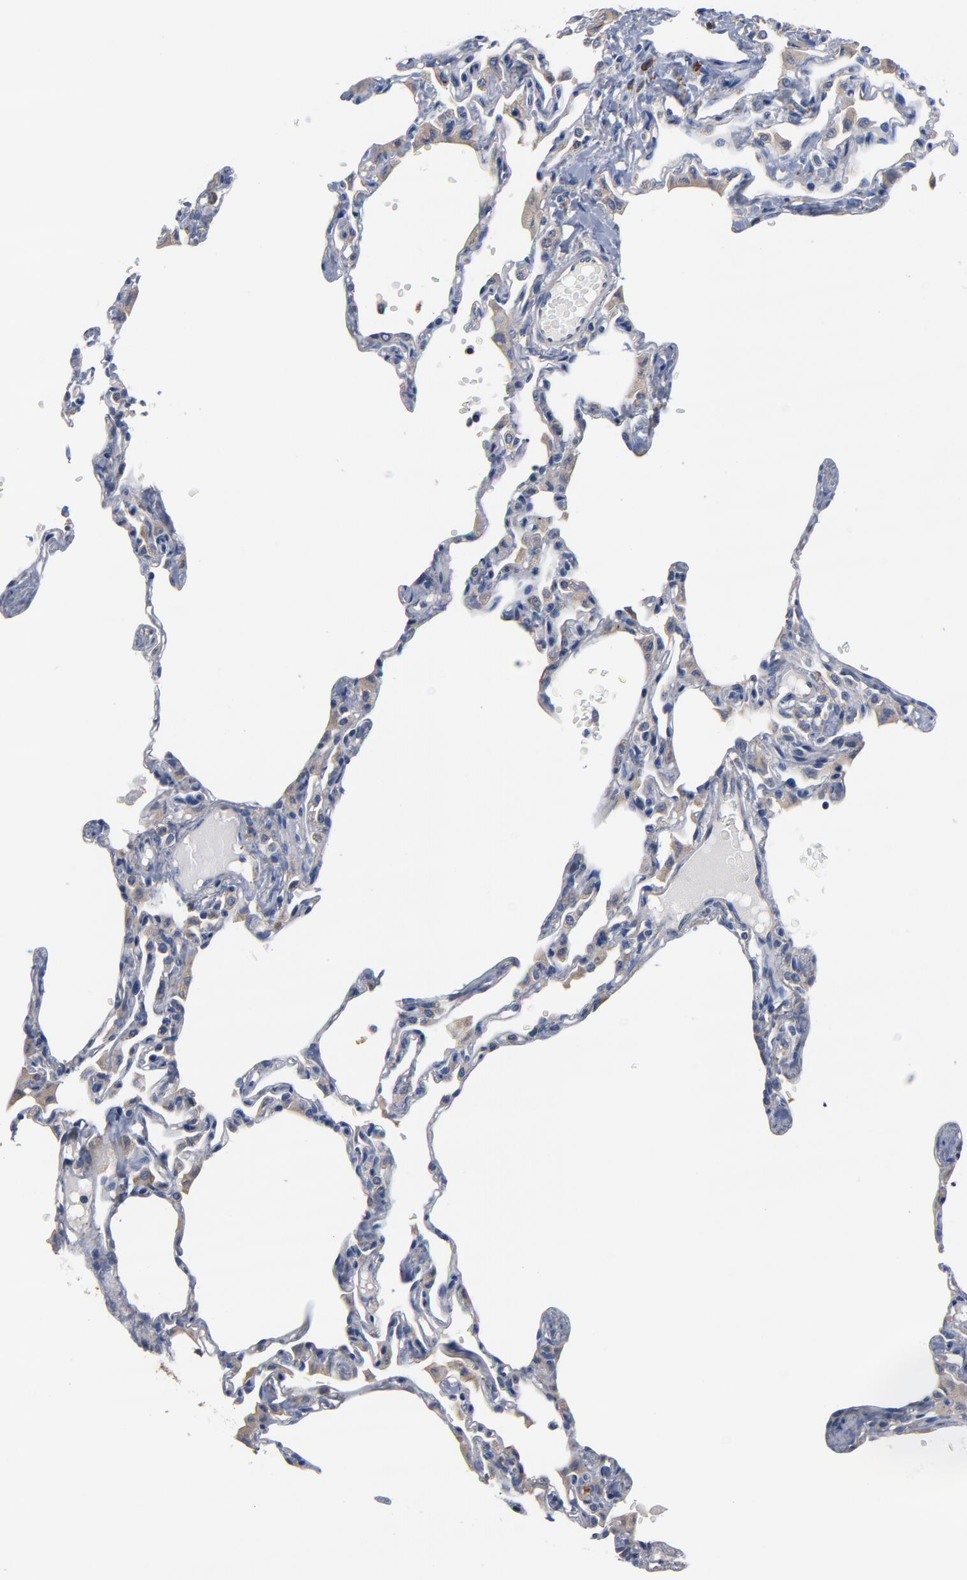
{"staining": {"intensity": "weak", "quantity": "<25%", "location": "cytoplasmic/membranous"}, "tissue": "lung", "cell_type": "Alveolar cells", "image_type": "normal", "snomed": [{"axis": "morphology", "description": "Normal tissue, NOS"}, {"axis": "topography", "description": "Lung"}], "caption": "Immunohistochemistry histopathology image of normal lung: human lung stained with DAB demonstrates no significant protein expression in alveolar cells.", "gene": "TLR4", "patient": {"sex": "female", "age": 49}}